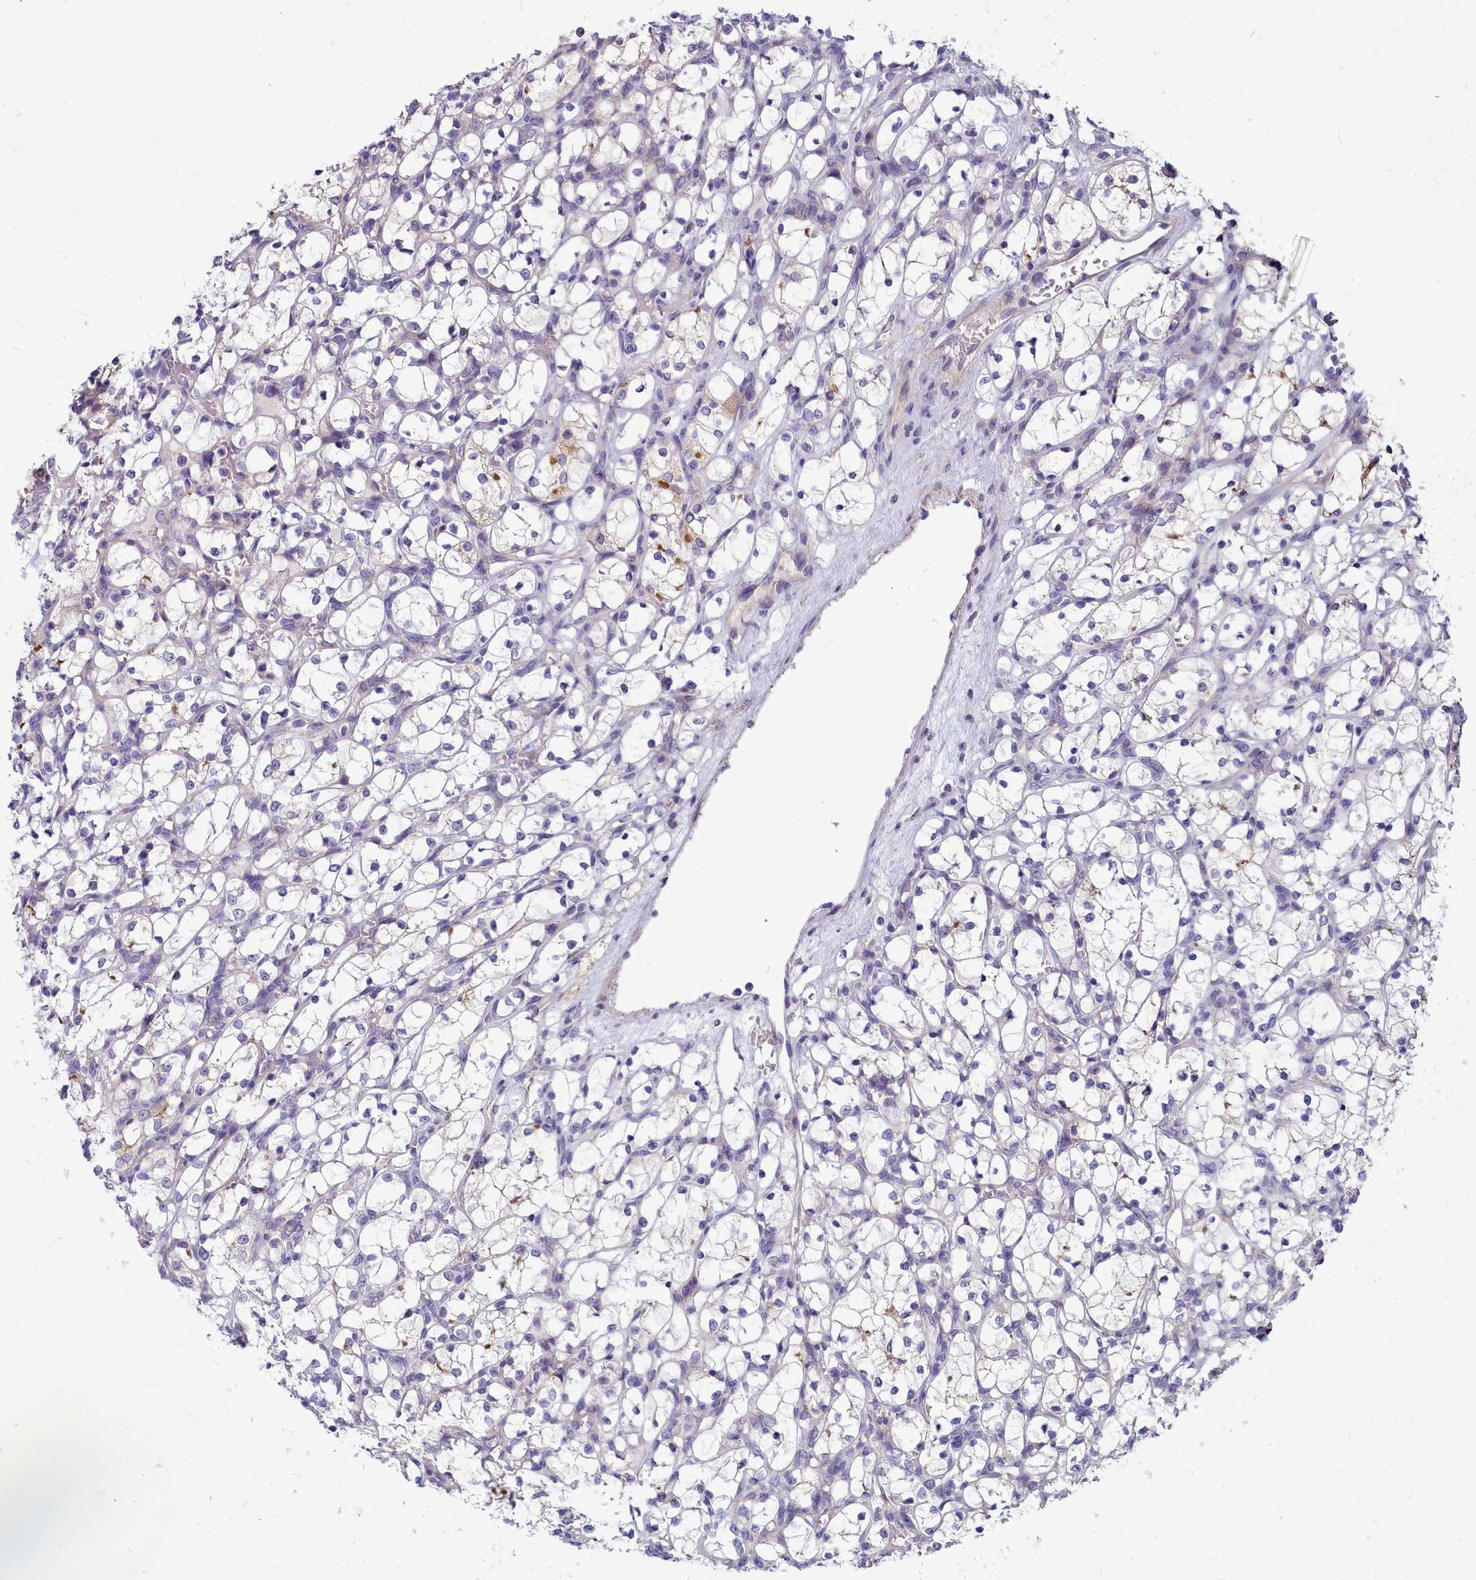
{"staining": {"intensity": "negative", "quantity": "none", "location": "none"}, "tissue": "renal cancer", "cell_type": "Tumor cells", "image_type": "cancer", "snomed": [{"axis": "morphology", "description": "Adenocarcinoma, NOS"}, {"axis": "topography", "description": "Kidney"}], "caption": "A photomicrograph of renal cancer (adenocarcinoma) stained for a protein reveals no brown staining in tumor cells.", "gene": "SMPD4", "patient": {"sex": "female", "age": 69}}